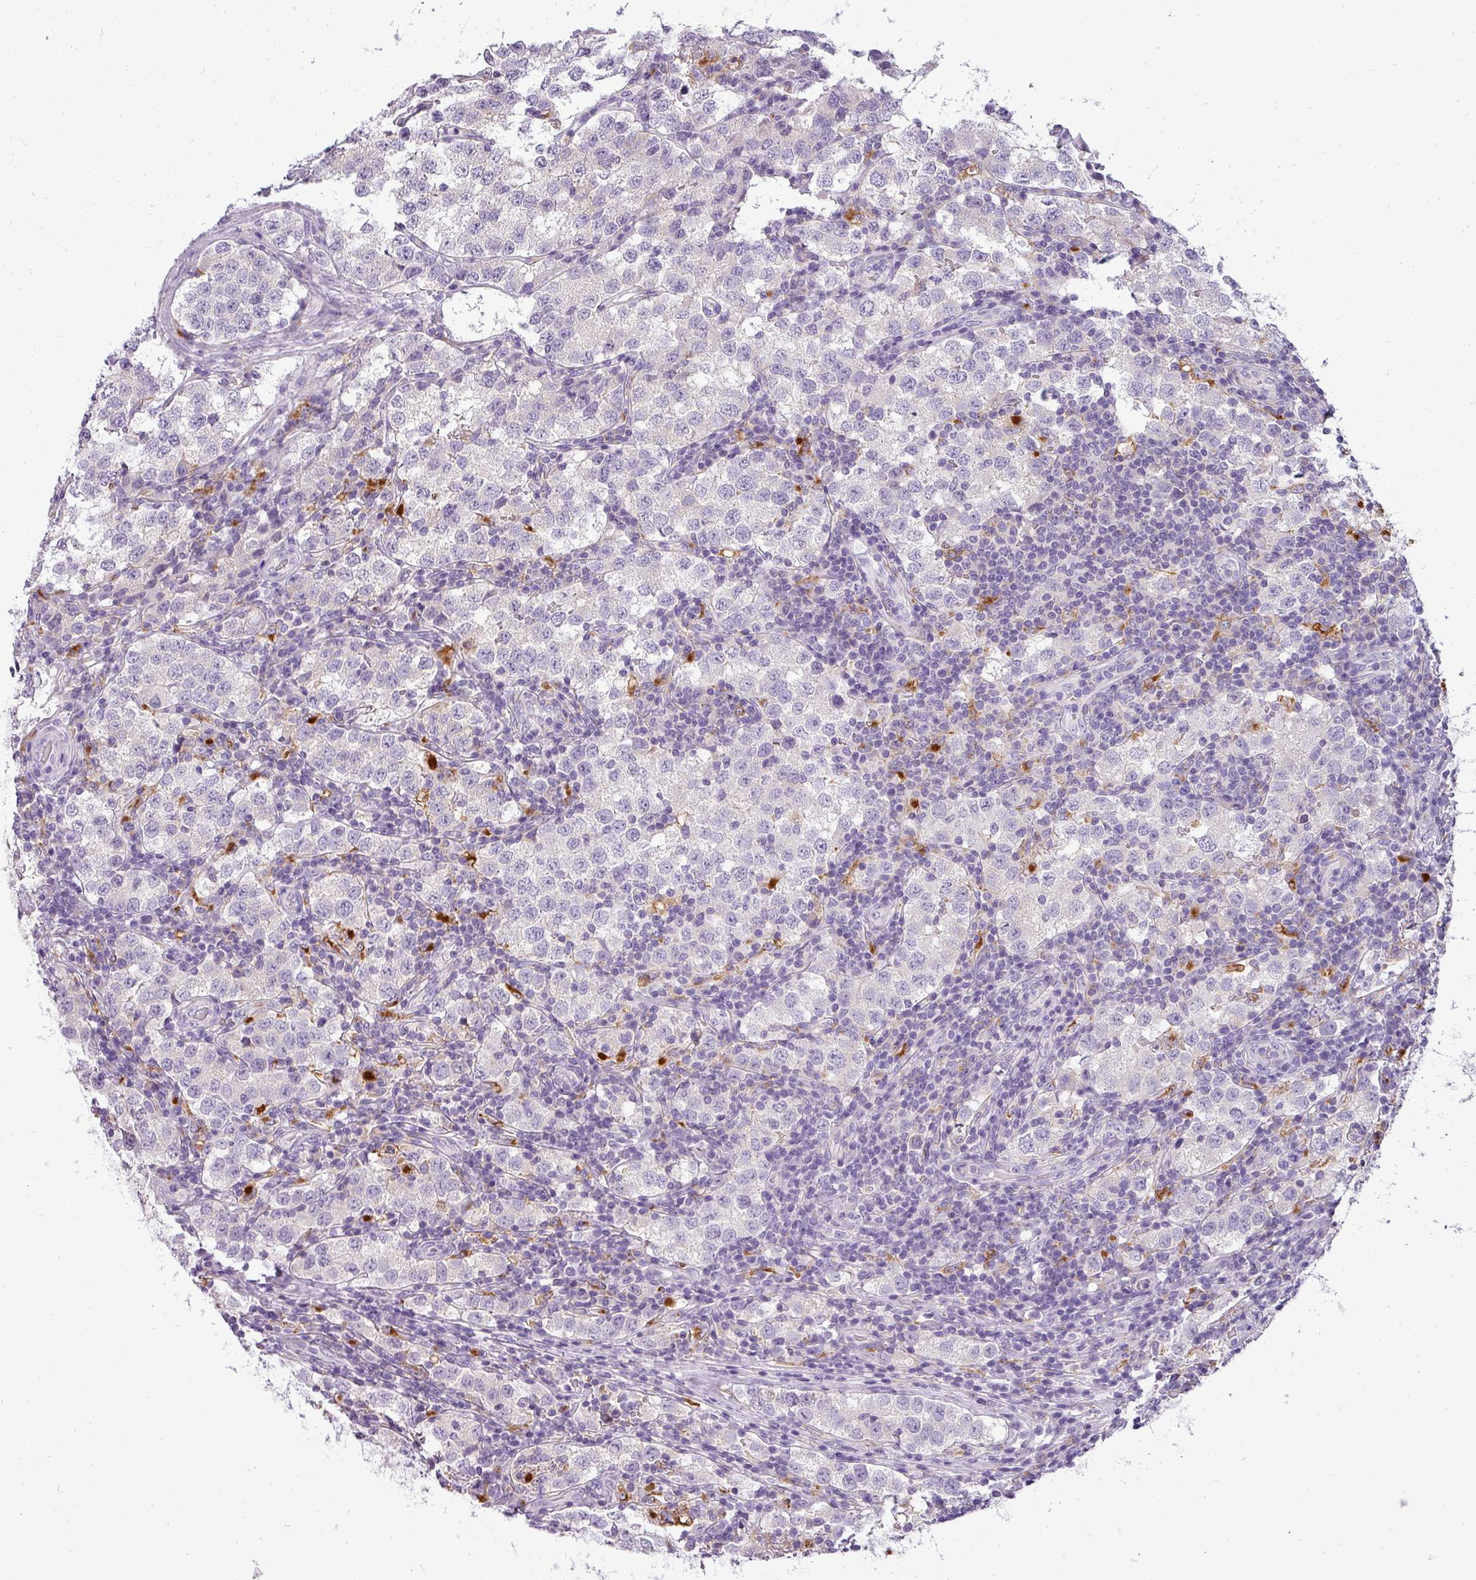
{"staining": {"intensity": "negative", "quantity": "none", "location": "none"}, "tissue": "testis cancer", "cell_type": "Tumor cells", "image_type": "cancer", "snomed": [{"axis": "morphology", "description": "Seminoma, NOS"}, {"axis": "topography", "description": "Testis"}], "caption": "Human testis cancer (seminoma) stained for a protein using IHC shows no positivity in tumor cells.", "gene": "ATP6V1D", "patient": {"sex": "male", "age": 34}}